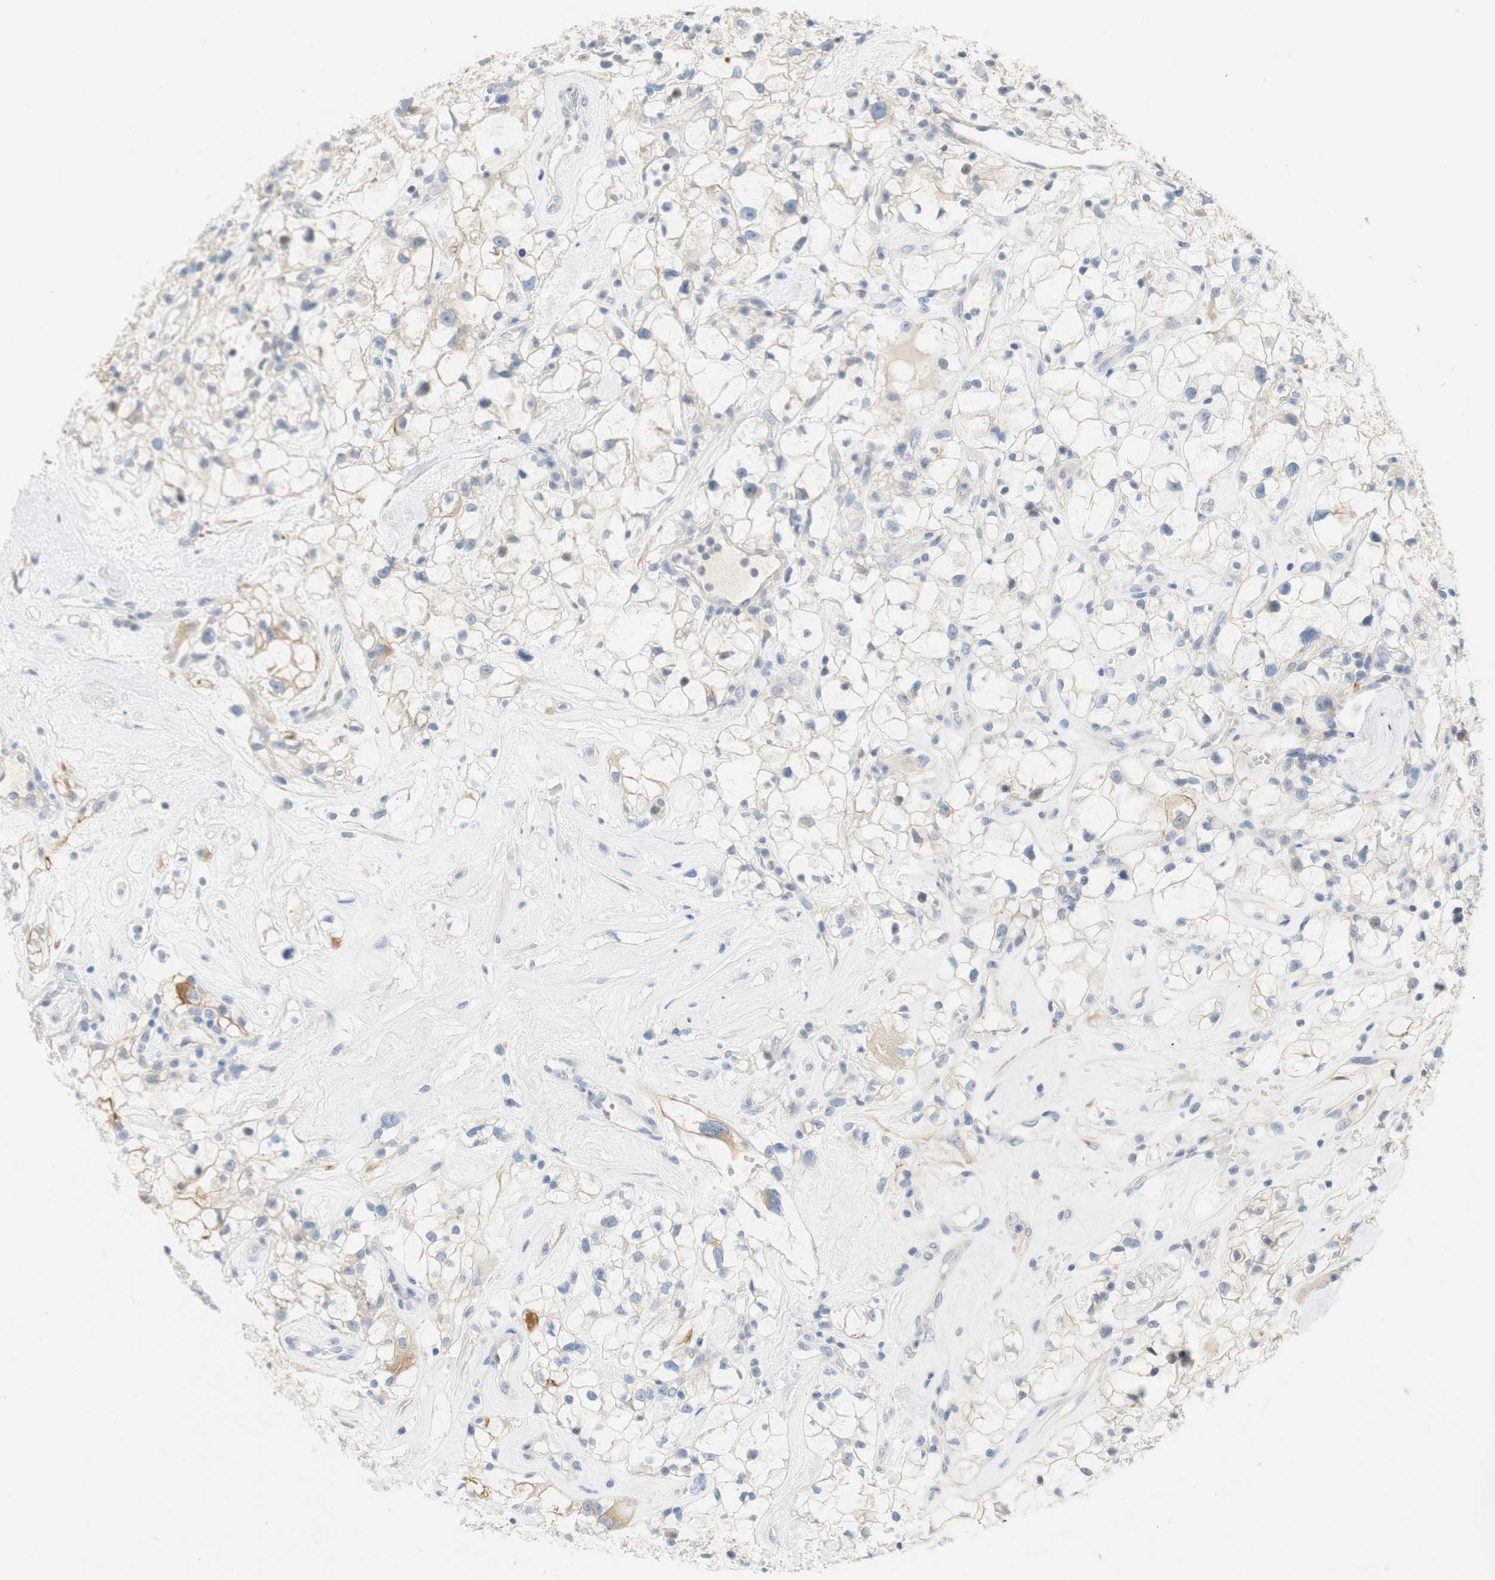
{"staining": {"intensity": "weak", "quantity": "<25%", "location": "cytoplasmic/membranous"}, "tissue": "renal cancer", "cell_type": "Tumor cells", "image_type": "cancer", "snomed": [{"axis": "morphology", "description": "Adenocarcinoma, NOS"}, {"axis": "topography", "description": "Kidney"}], "caption": "IHC image of human renal cancer (adenocarcinoma) stained for a protein (brown), which shows no positivity in tumor cells.", "gene": "CCM2L", "patient": {"sex": "female", "age": 60}}